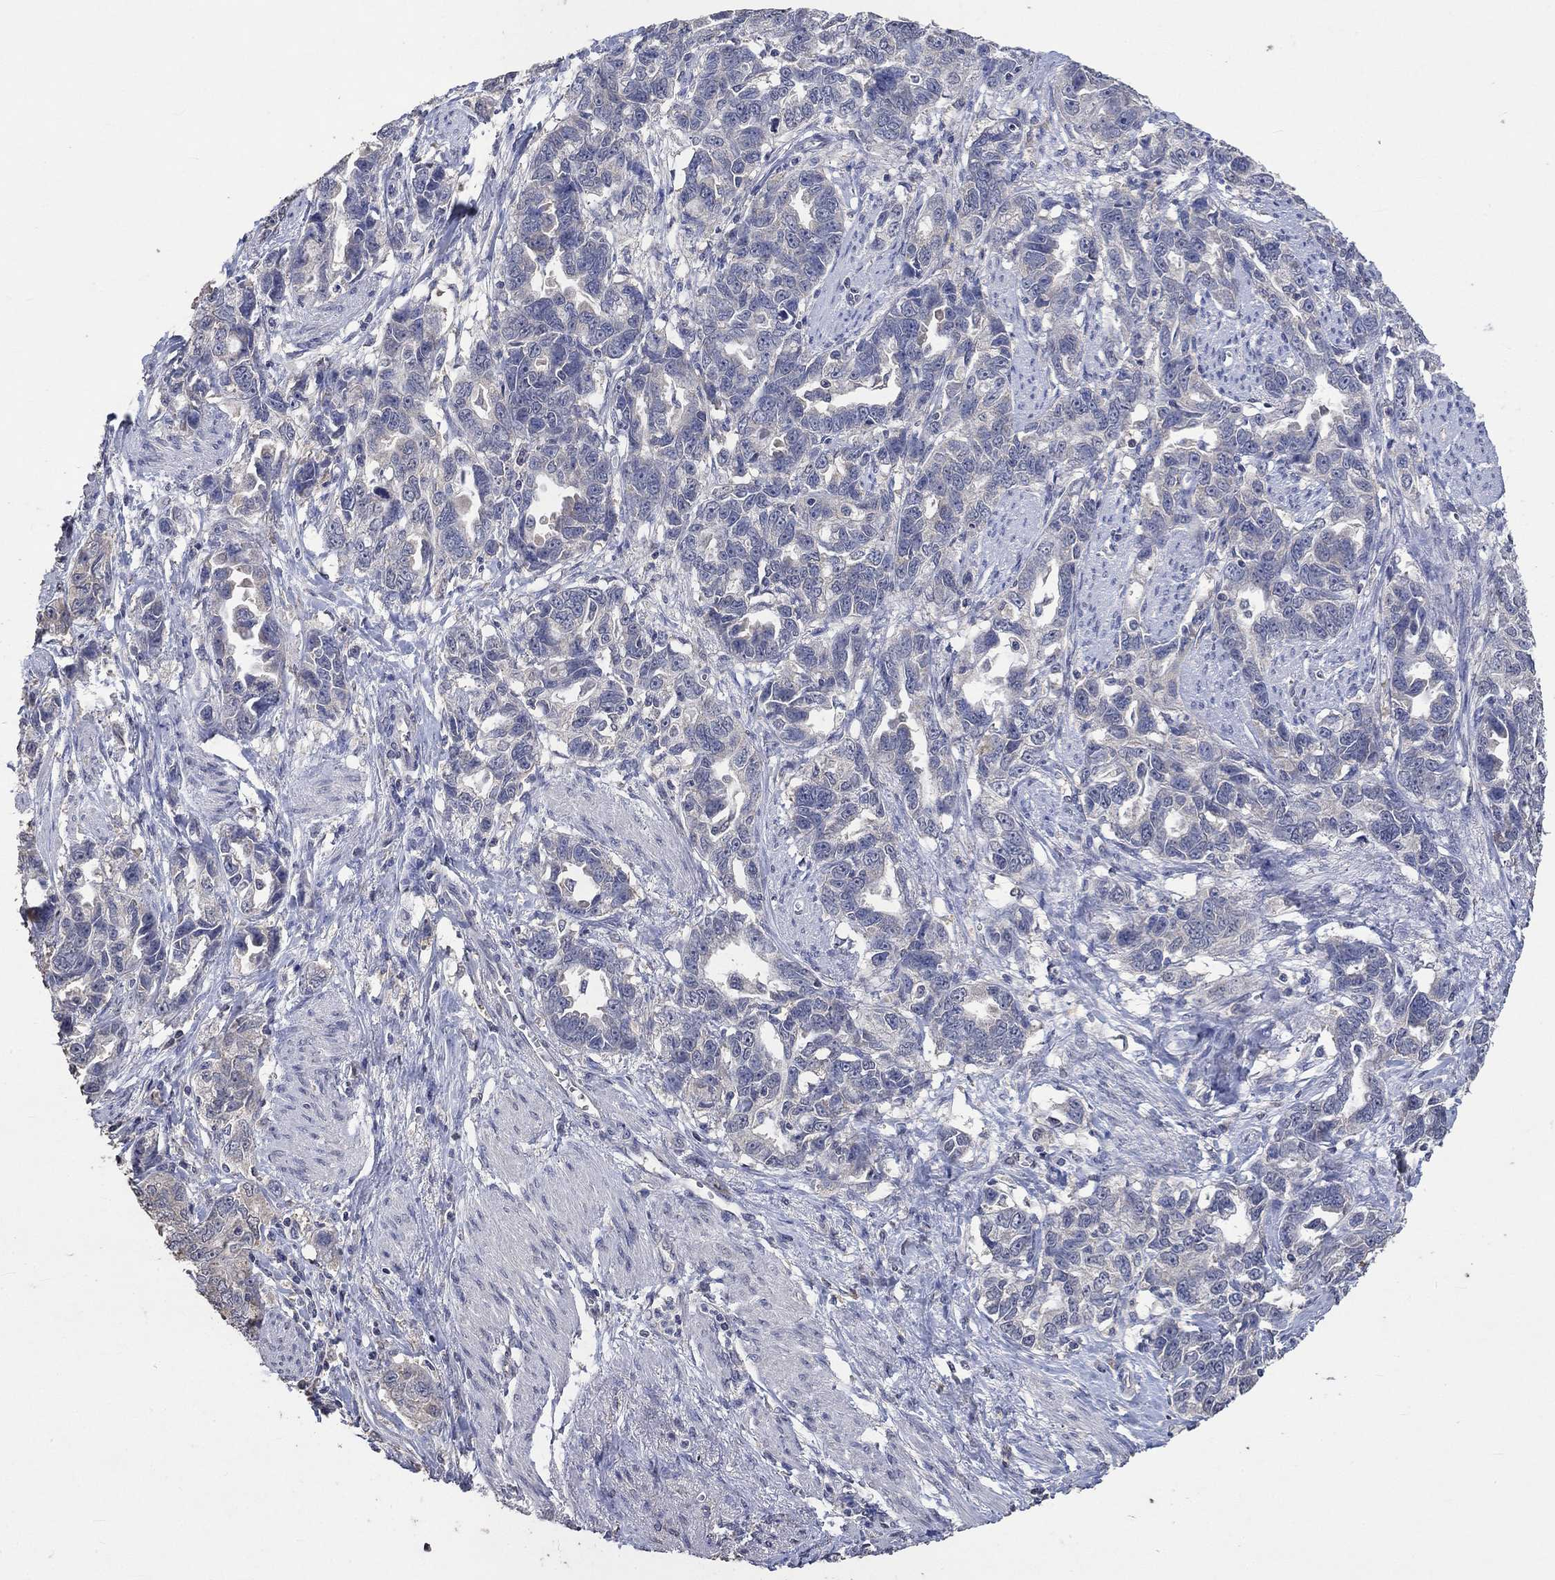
{"staining": {"intensity": "negative", "quantity": "none", "location": "none"}, "tissue": "ovarian cancer", "cell_type": "Tumor cells", "image_type": "cancer", "snomed": [{"axis": "morphology", "description": "Cystadenocarcinoma, serous, NOS"}, {"axis": "topography", "description": "Ovary"}], "caption": "Human ovarian cancer stained for a protein using immunohistochemistry (IHC) demonstrates no positivity in tumor cells.", "gene": "PTPN20", "patient": {"sex": "female", "age": 51}}